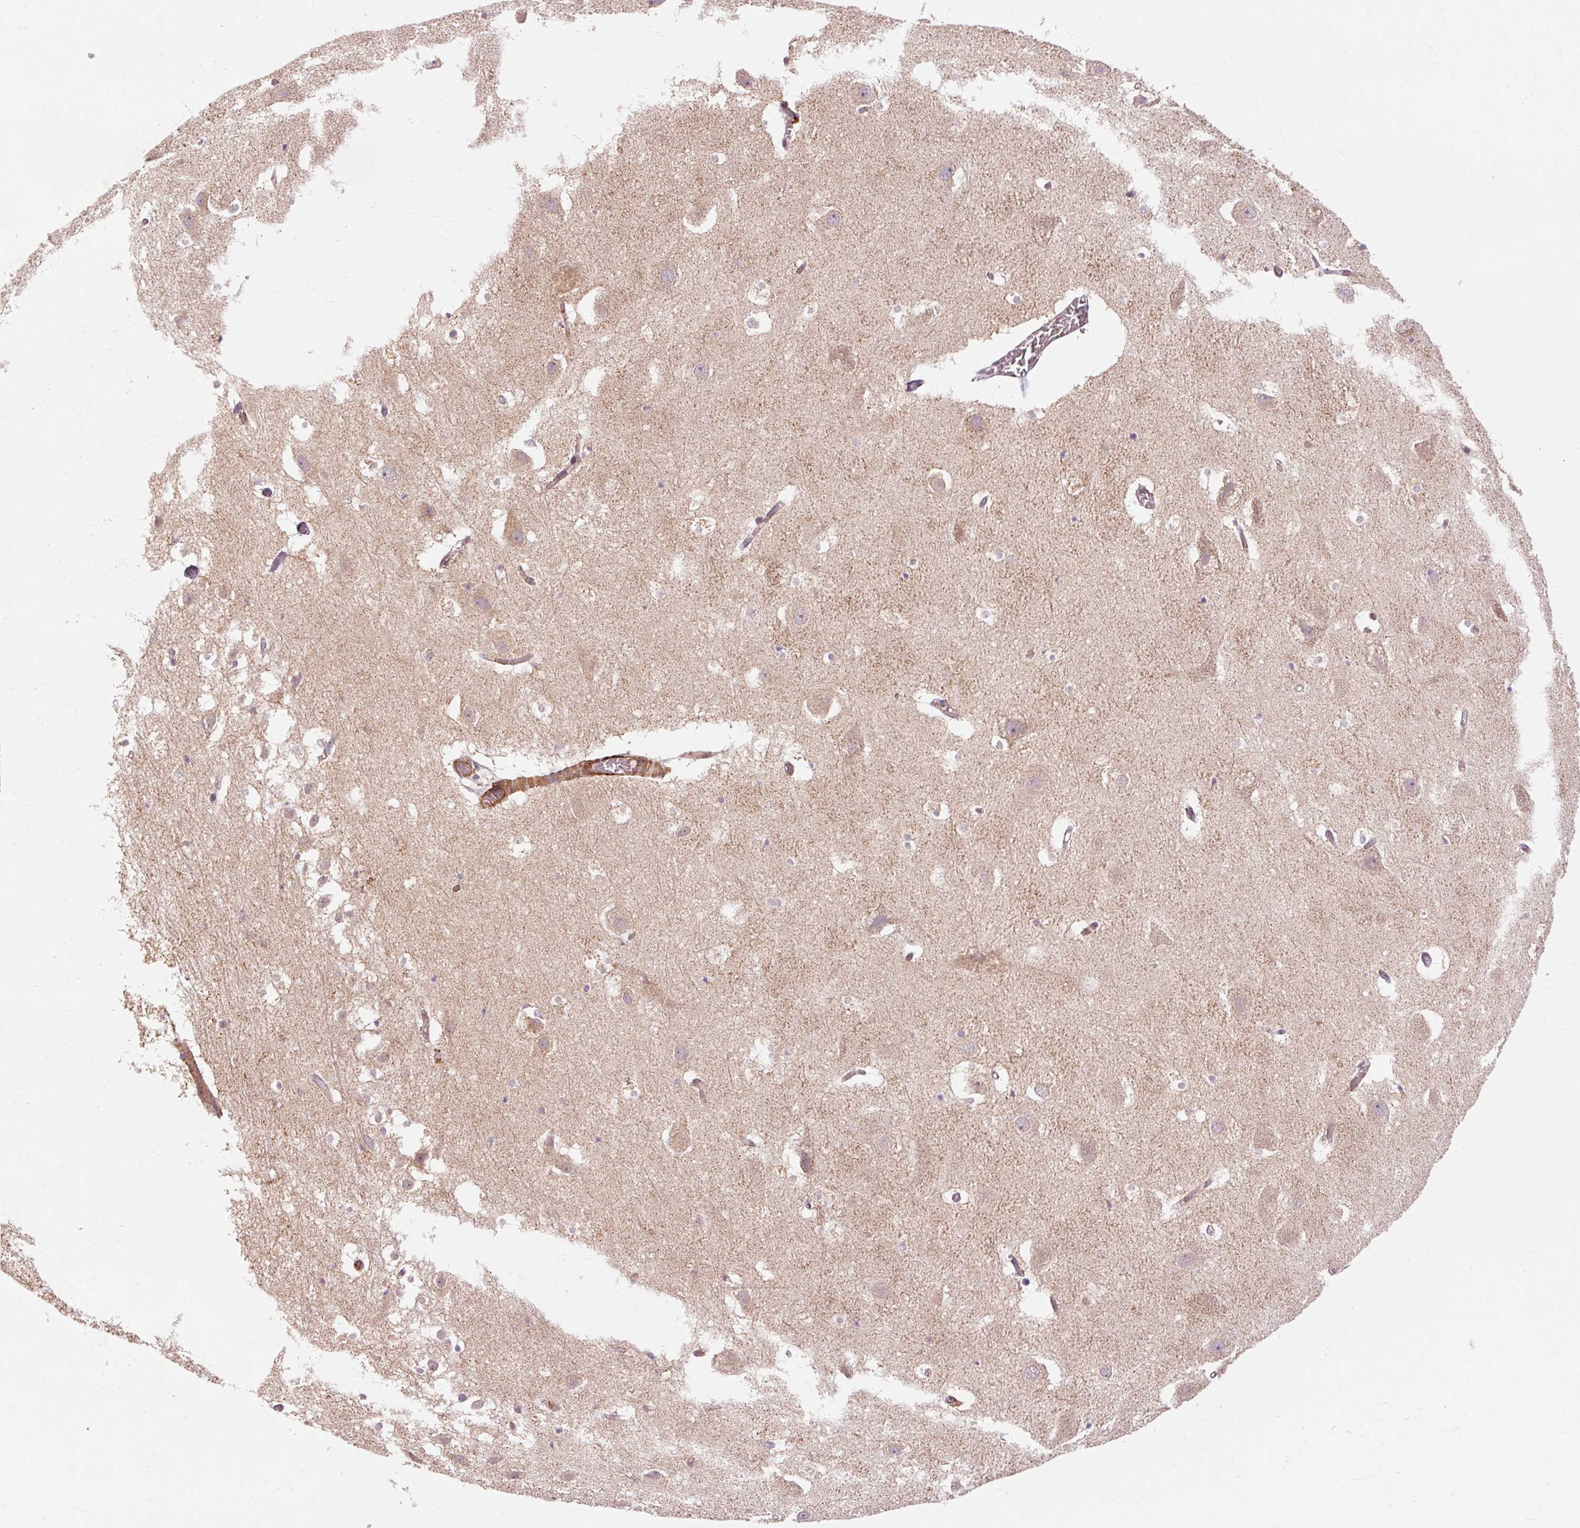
{"staining": {"intensity": "negative", "quantity": "none", "location": "none"}, "tissue": "hippocampus", "cell_type": "Glial cells", "image_type": "normal", "snomed": [{"axis": "morphology", "description": "Normal tissue, NOS"}, {"axis": "topography", "description": "Hippocampus"}], "caption": "The micrograph shows no staining of glial cells in normal hippocampus. (Stains: DAB (3,3'-diaminobenzidine) IHC with hematoxylin counter stain, Microscopy: brightfield microscopy at high magnification).", "gene": "RIPOR3", "patient": {"sex": "female", "age": 52}}